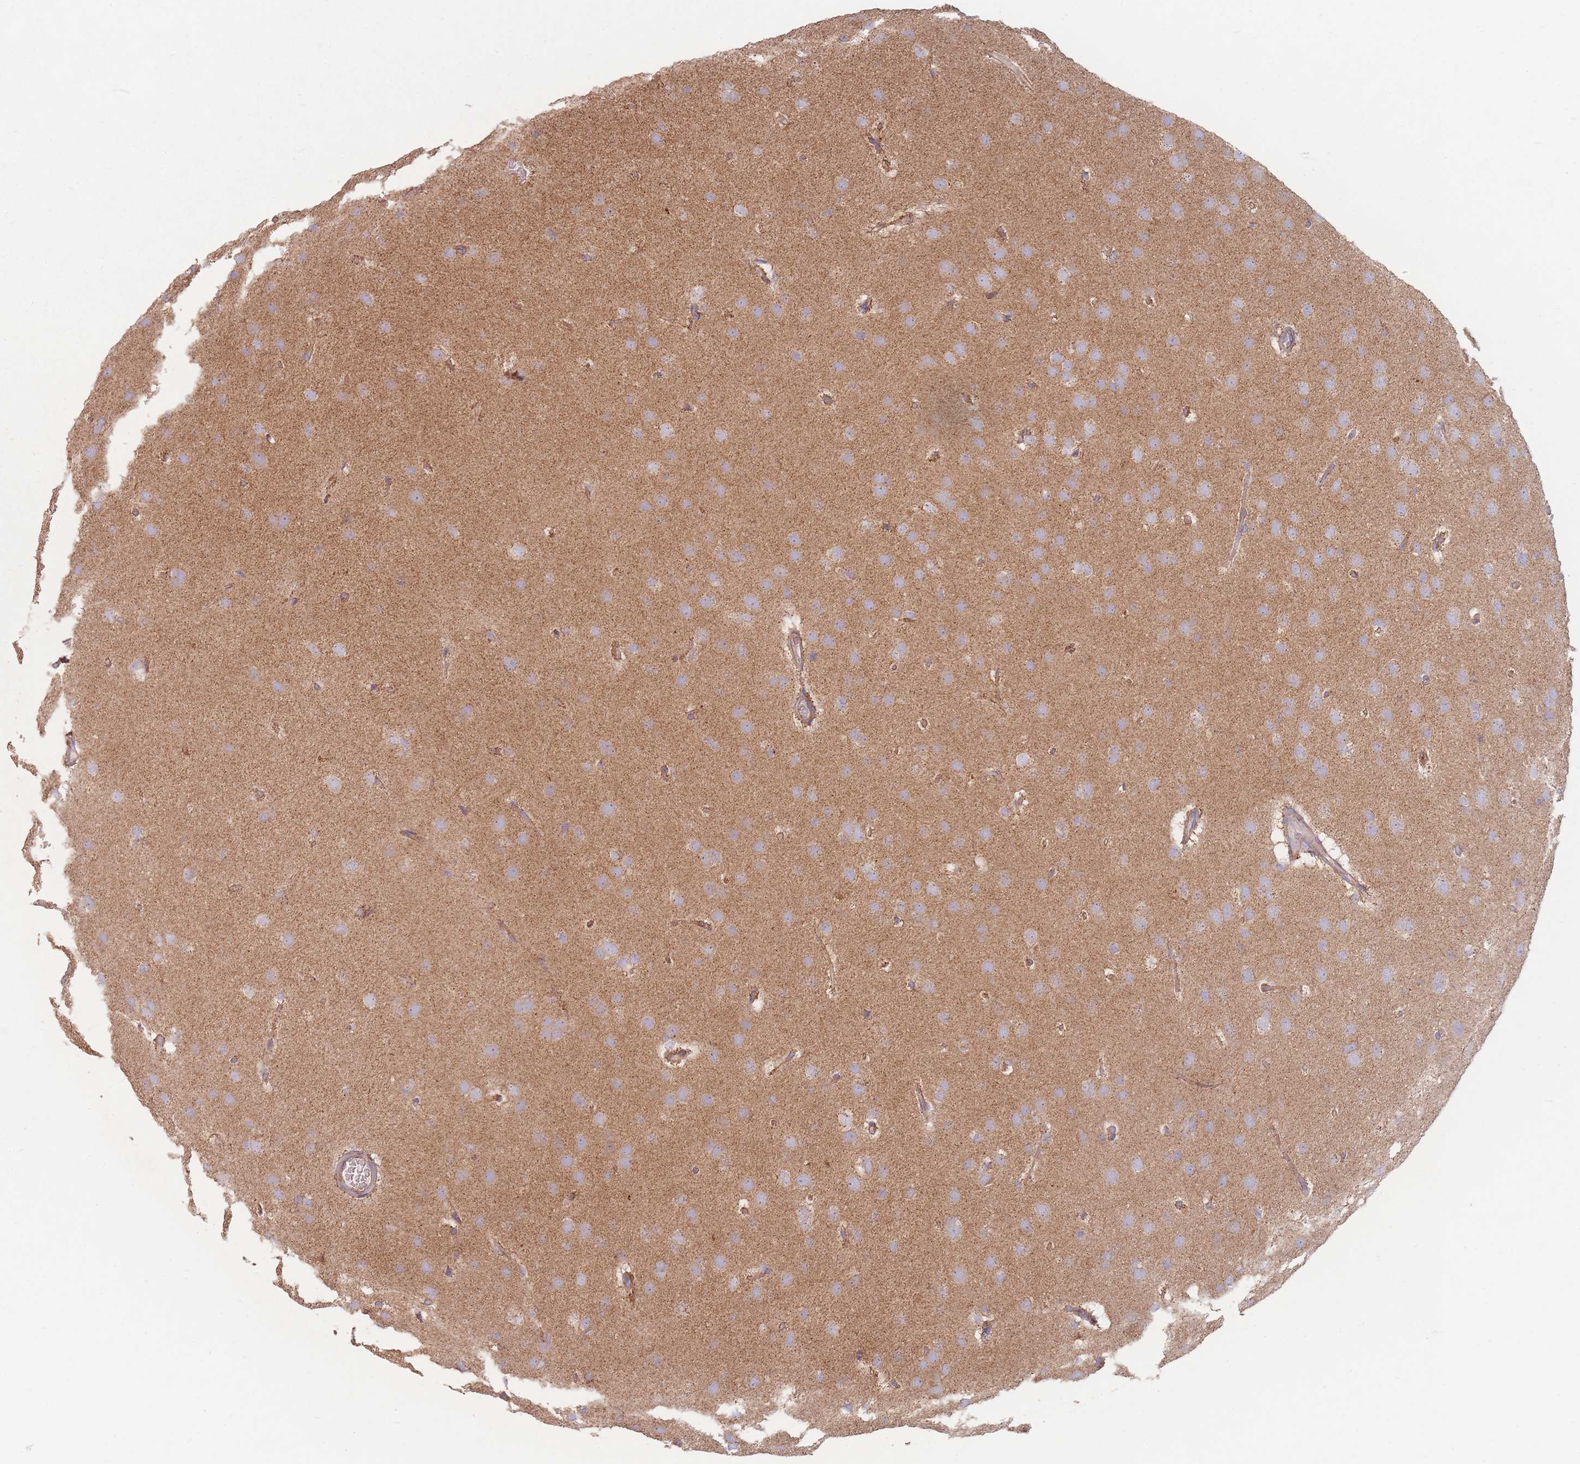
{"staining": {"intensity": "negative", "quantity": "none", "location": "none"}, "tissue": "glioma", "cell_type": "Tumor cells", "image_type": "cancer", "snomed": [{"axis": "morphology", "description": "Glioma, malignant, High grade"}, {"axis": "topography", "description": "Brain"}], "caption": "IHC of glioma shows no positivity in tumor cells. (Brightfield microscopy of DAB (3,3'-diaminobenzidine) immunohistochemistry at high magnification).", "gene": "ESRP2", "patient": {"sex": "female", "age": 50}}